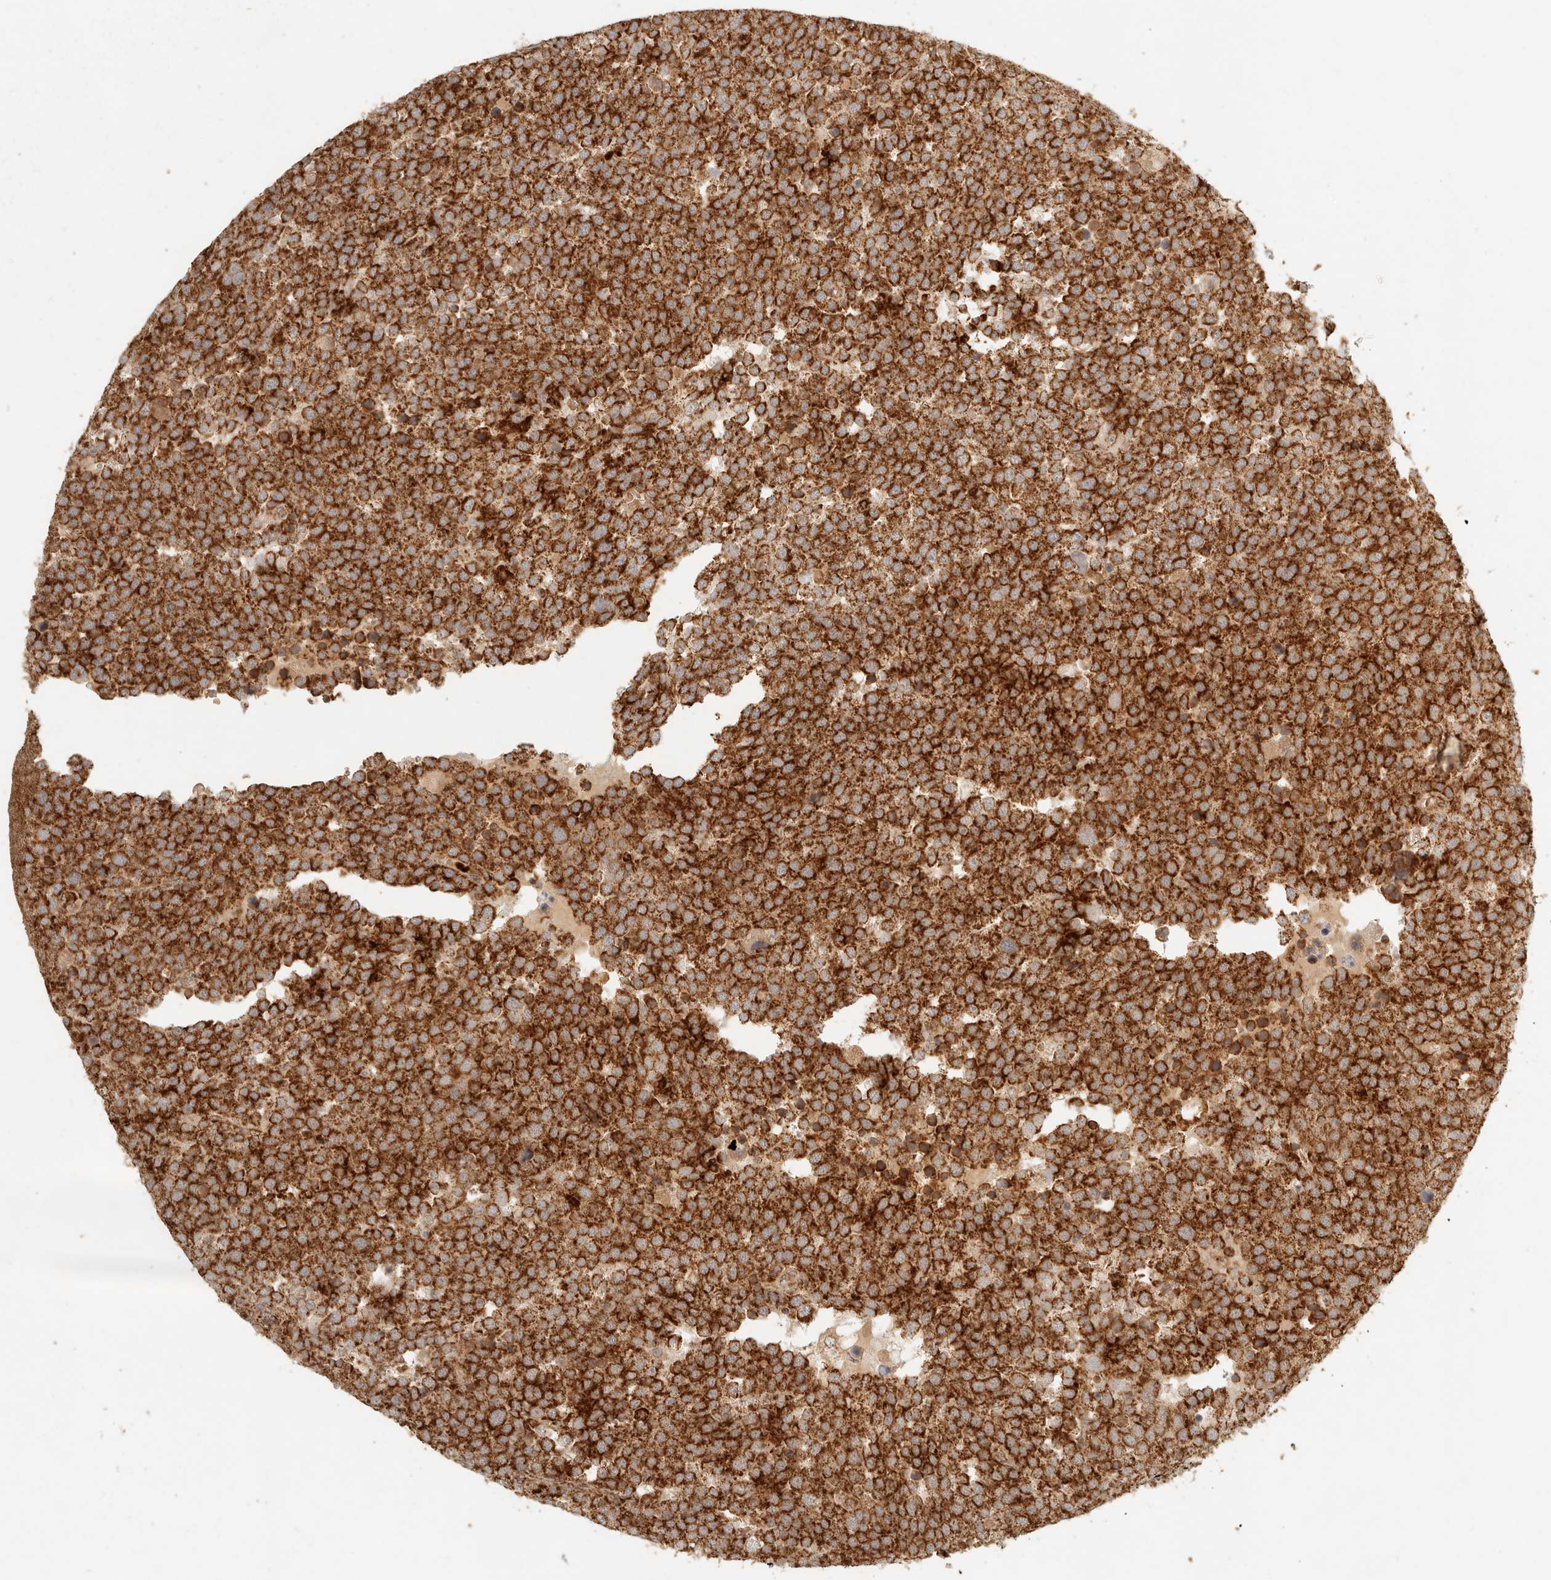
{"staining": {"intensity": "strong", "quantity": ">75%", "location": "cytoplasmic/membranous"}, "tissue": "testis cancer", "cell_type": "Tumor cells", "image_type": "cancer", "snomed": [{"axis": "morphology", "description": "Seminoma, NOS"}, {"axis": "topography", "description": "Testis"}], "caption": "A micrograph of human testis seminoma stained for a protein displays strong cytoplasmic/membranous brown staining in tumor cells. (DAB (3,3'-diaminobenzidine) = brown stain, brightfield microscopy at high magnification).", "gene": "MRPL55", "patient": {"sex": "male", "age": 71}}